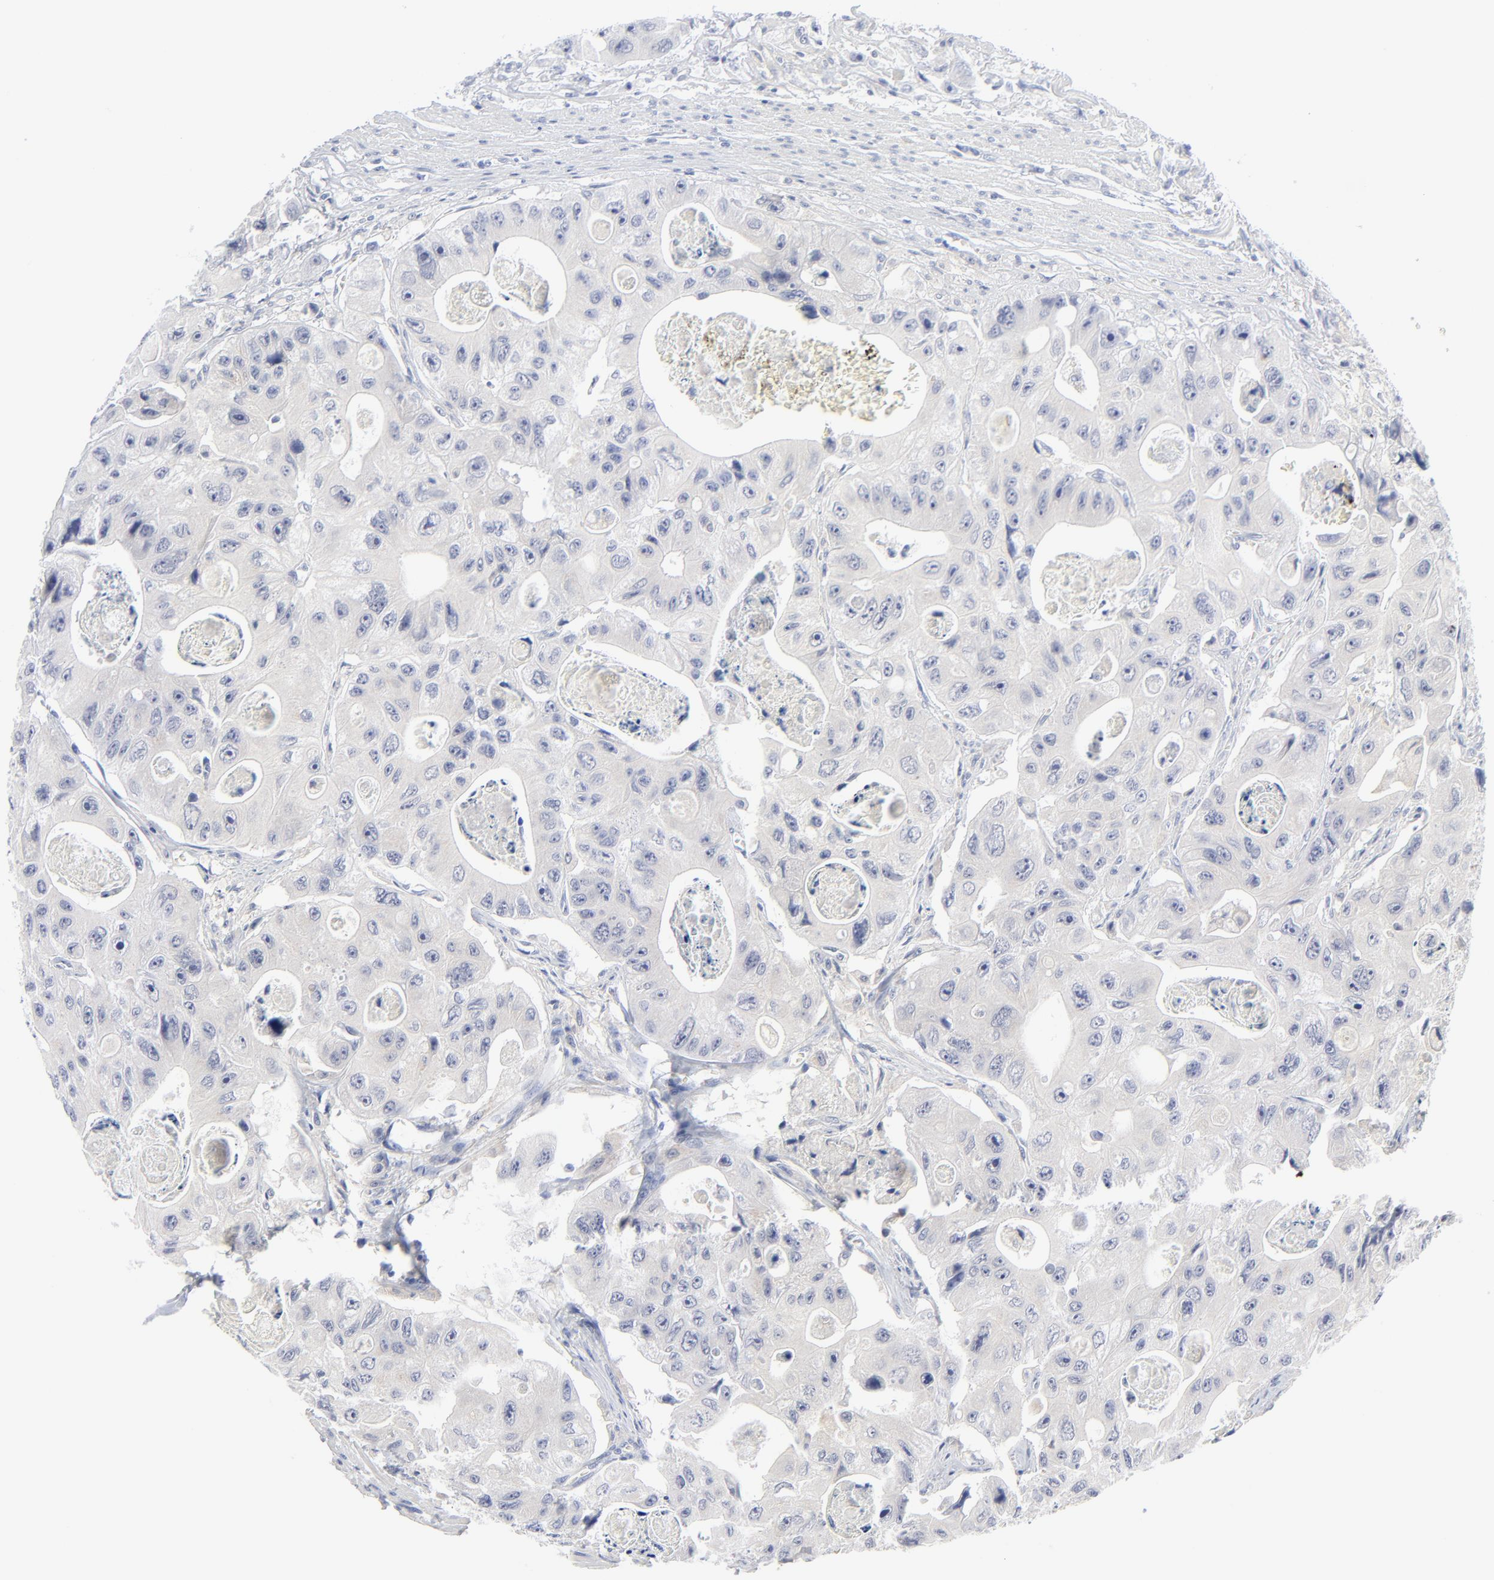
{"staining": {"intensity": "negative", "quantity": "none", "location": "none"}, "tissue": "colorectal cancer", "cell_type": "Tumor cells", "image_type": "cancer", "snomed": [{"axis": "morphology", "description": "Adenocarcinoma, NOS"}, {"axis": "topography", "description": "Colon"}], "caption": "Immunohistochemistry (IHC) of human colorectal adenocarcinoma exhibits no staining in tumor cells.", "gene": "CLEC4G", "patient": {"sex": "female", "age": 46}}